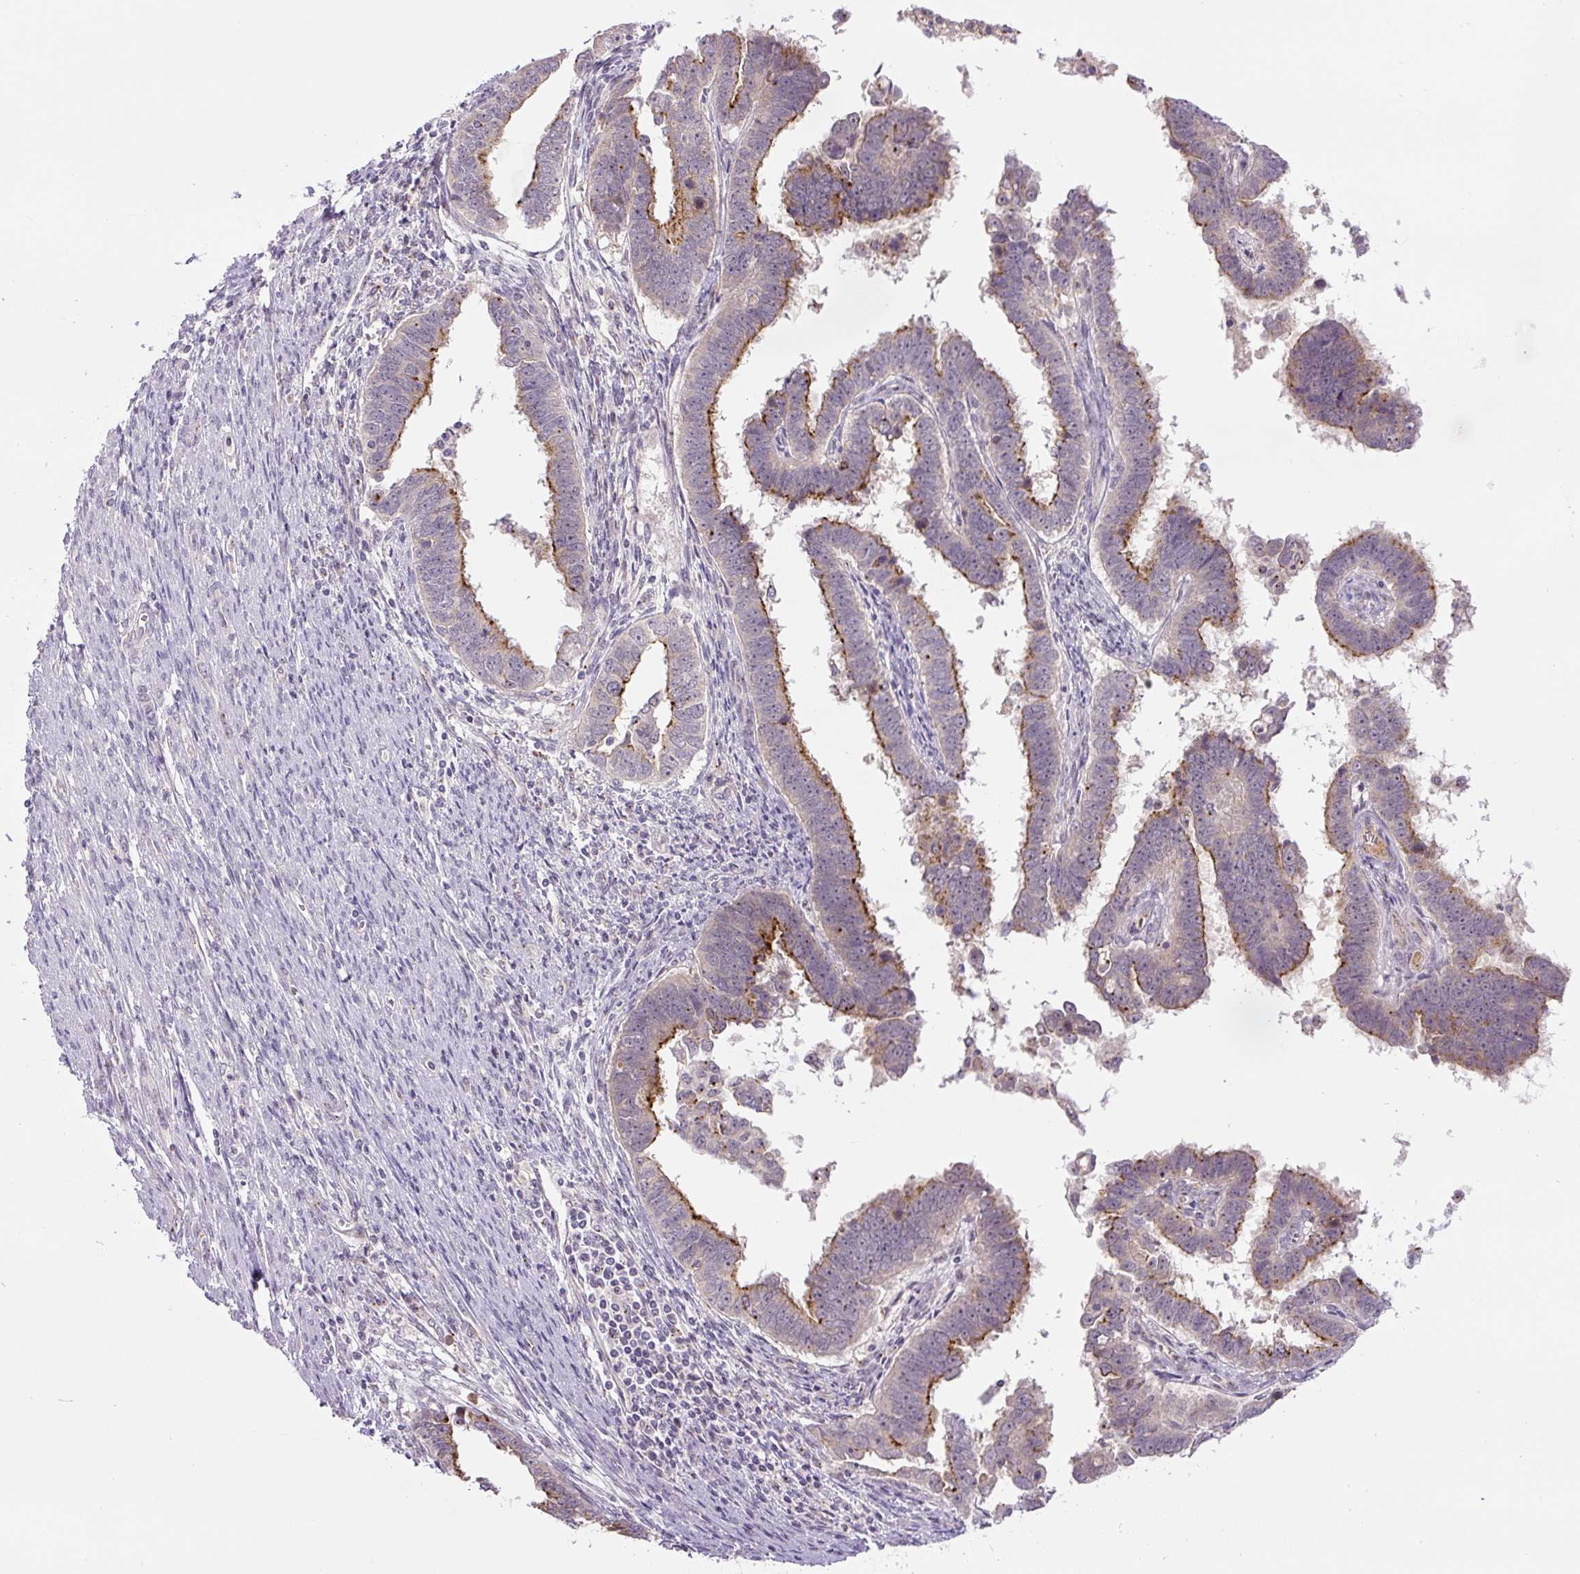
{"staining": {"intensity": "moderate", "quantity": "25%-75%", "location": "cytoplasmic/membranous"}, "tissue": "endometrial cancer", "cell_type": "Tumor cells", "image_type": "cancer", "snomed": [{"axis": "morphology", "description": "Adenocarcinoma, NOS"}, {"axis": "topography", "description": "Endometrium"}], "caption": "Immunohistochemical staining of human endometrial cancer displays medium levels of moderate cytoplasmic/membranous protein positivity in about 25%-75% of tumor cells.", "gene": "PCM1", "patient": {"sex": "female", "age": 75}}